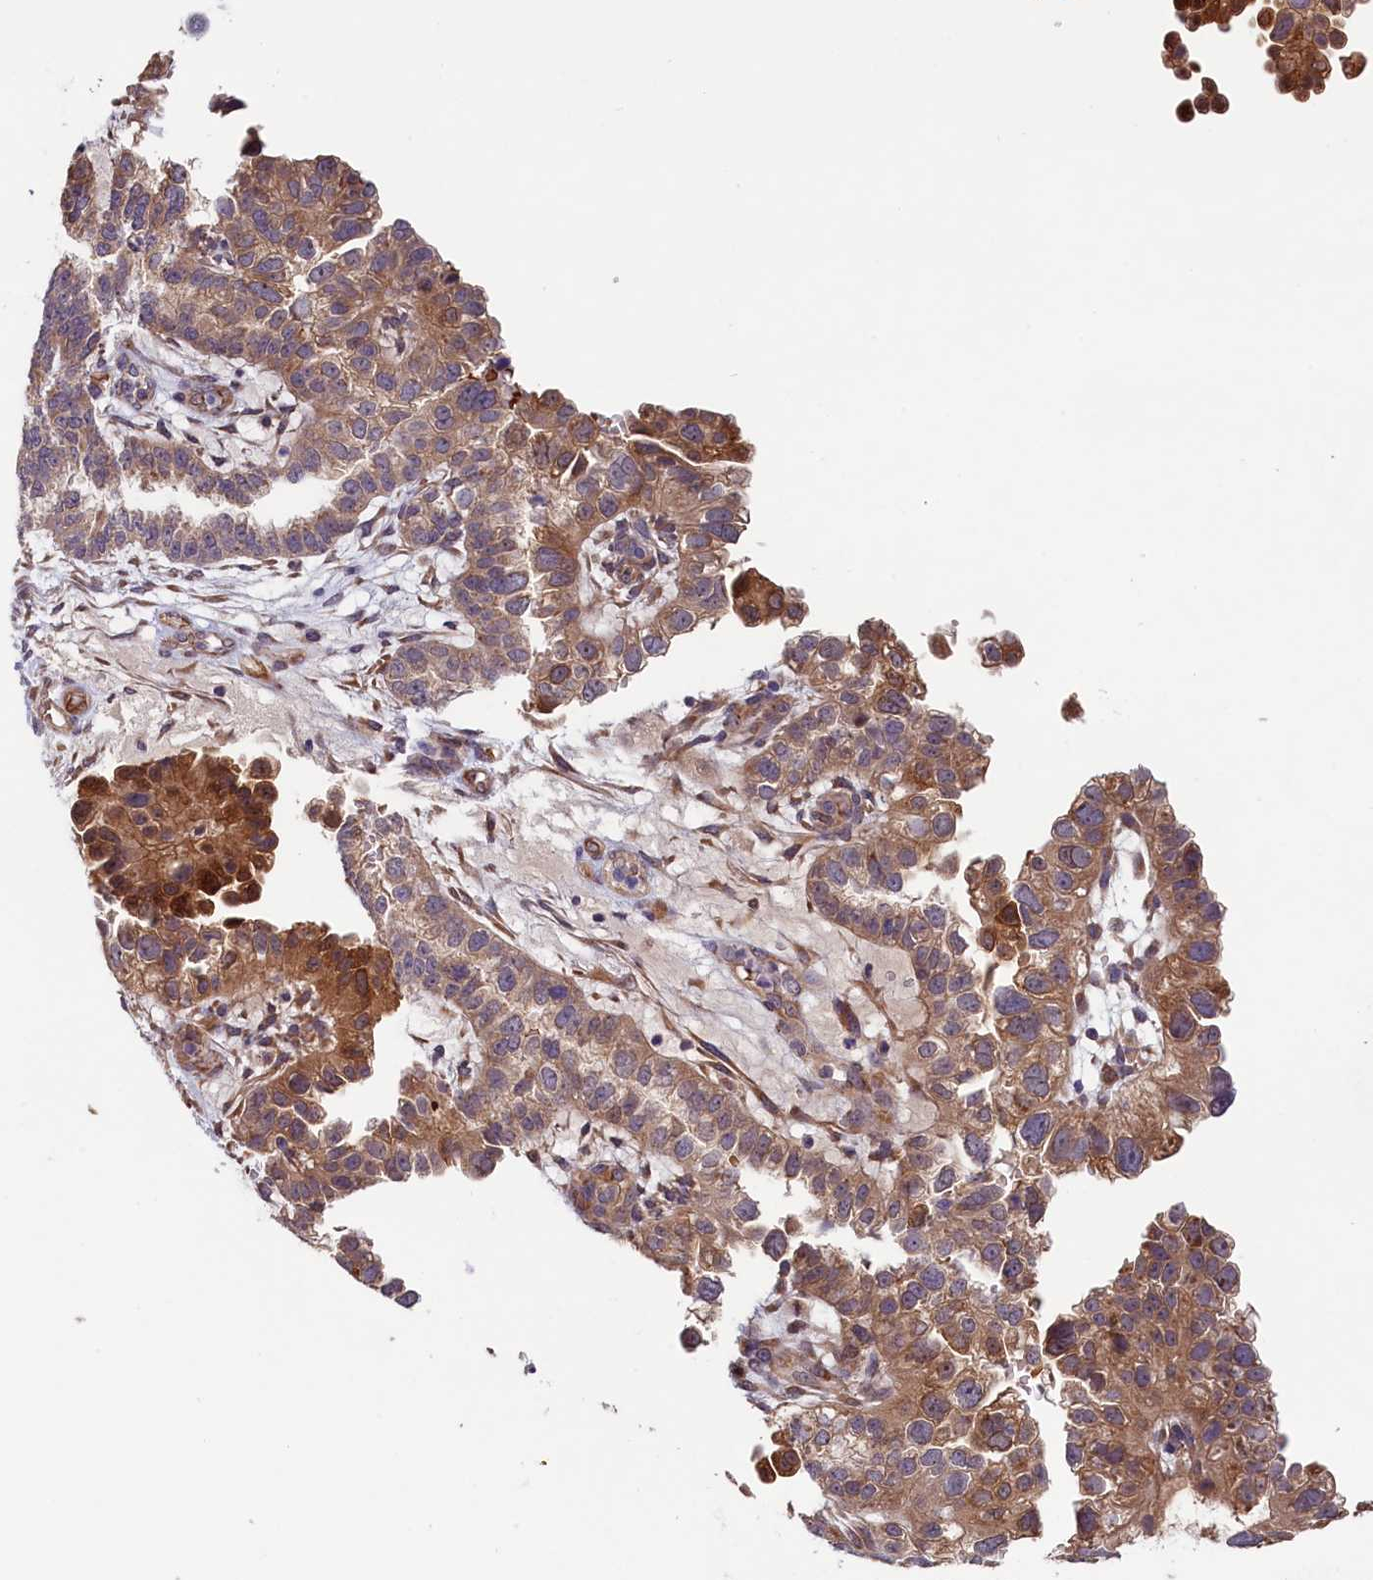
{"staining": {"intensity": "moderate", "quantity": ">75%", "location": "cytoplasmic/membranous"}, "tissue": "endometrial cancer", "cell_type": "Tumor cells", "image_type": "cancer", "snomed": [{"axis": "morphology", "description": "Adenocarcinoma, NOS"}, {"axis": "topography", "description": "Endometrium"}], "caption": "Immunohistochemical staining of human endometrial cancer reveals medium levels of moderate cytoplasmic/membranous protein expression in about >75% of tumor cells.", "gene": "CCDC9B", "patient": {"sex": "female", "age": 85}}